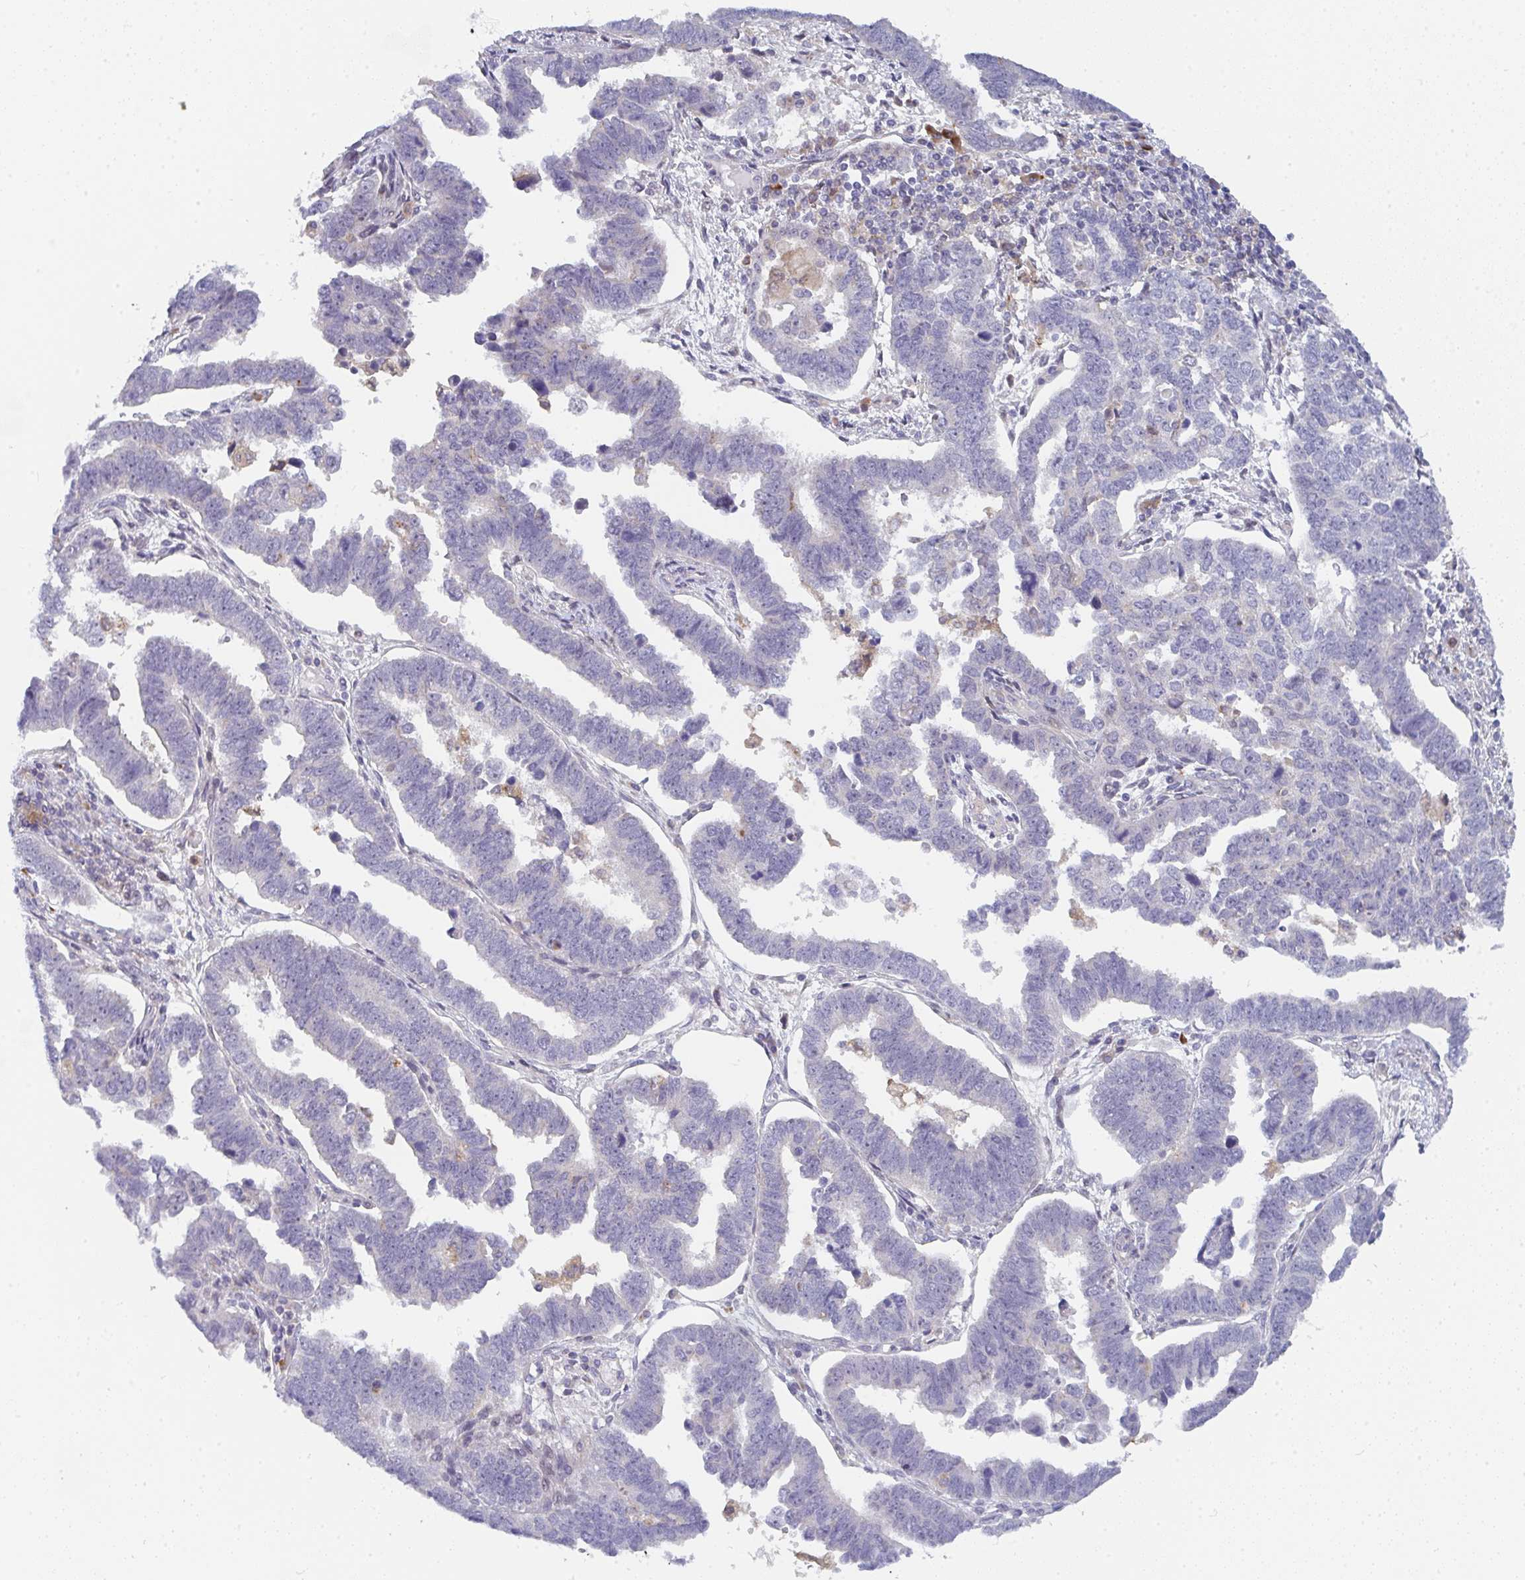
{"staining": {"intensity": "negative", "quantity": "none", "location": "none"}, "tissue": "endometrial cancer", "cell_type": "Tumor cells", "image_type": "cancer", "snomed": [{"axis": "morphology", "description": "Adenocarcinoma, NOS"}, {"axis": "topography", "description": "Endometrium"}], "caption": "An immunohistochemistry (IHC) micrograph of adenocarcinoma (endometrial) is shown. There is no staining in tumor cells of adenocarcinoma (endometrial). (Immunohistochemistry (ihc), brightfield microscopy, high magnification).", "gene": "KLHL33", "patient": {"sex": "female", "age": 75}}